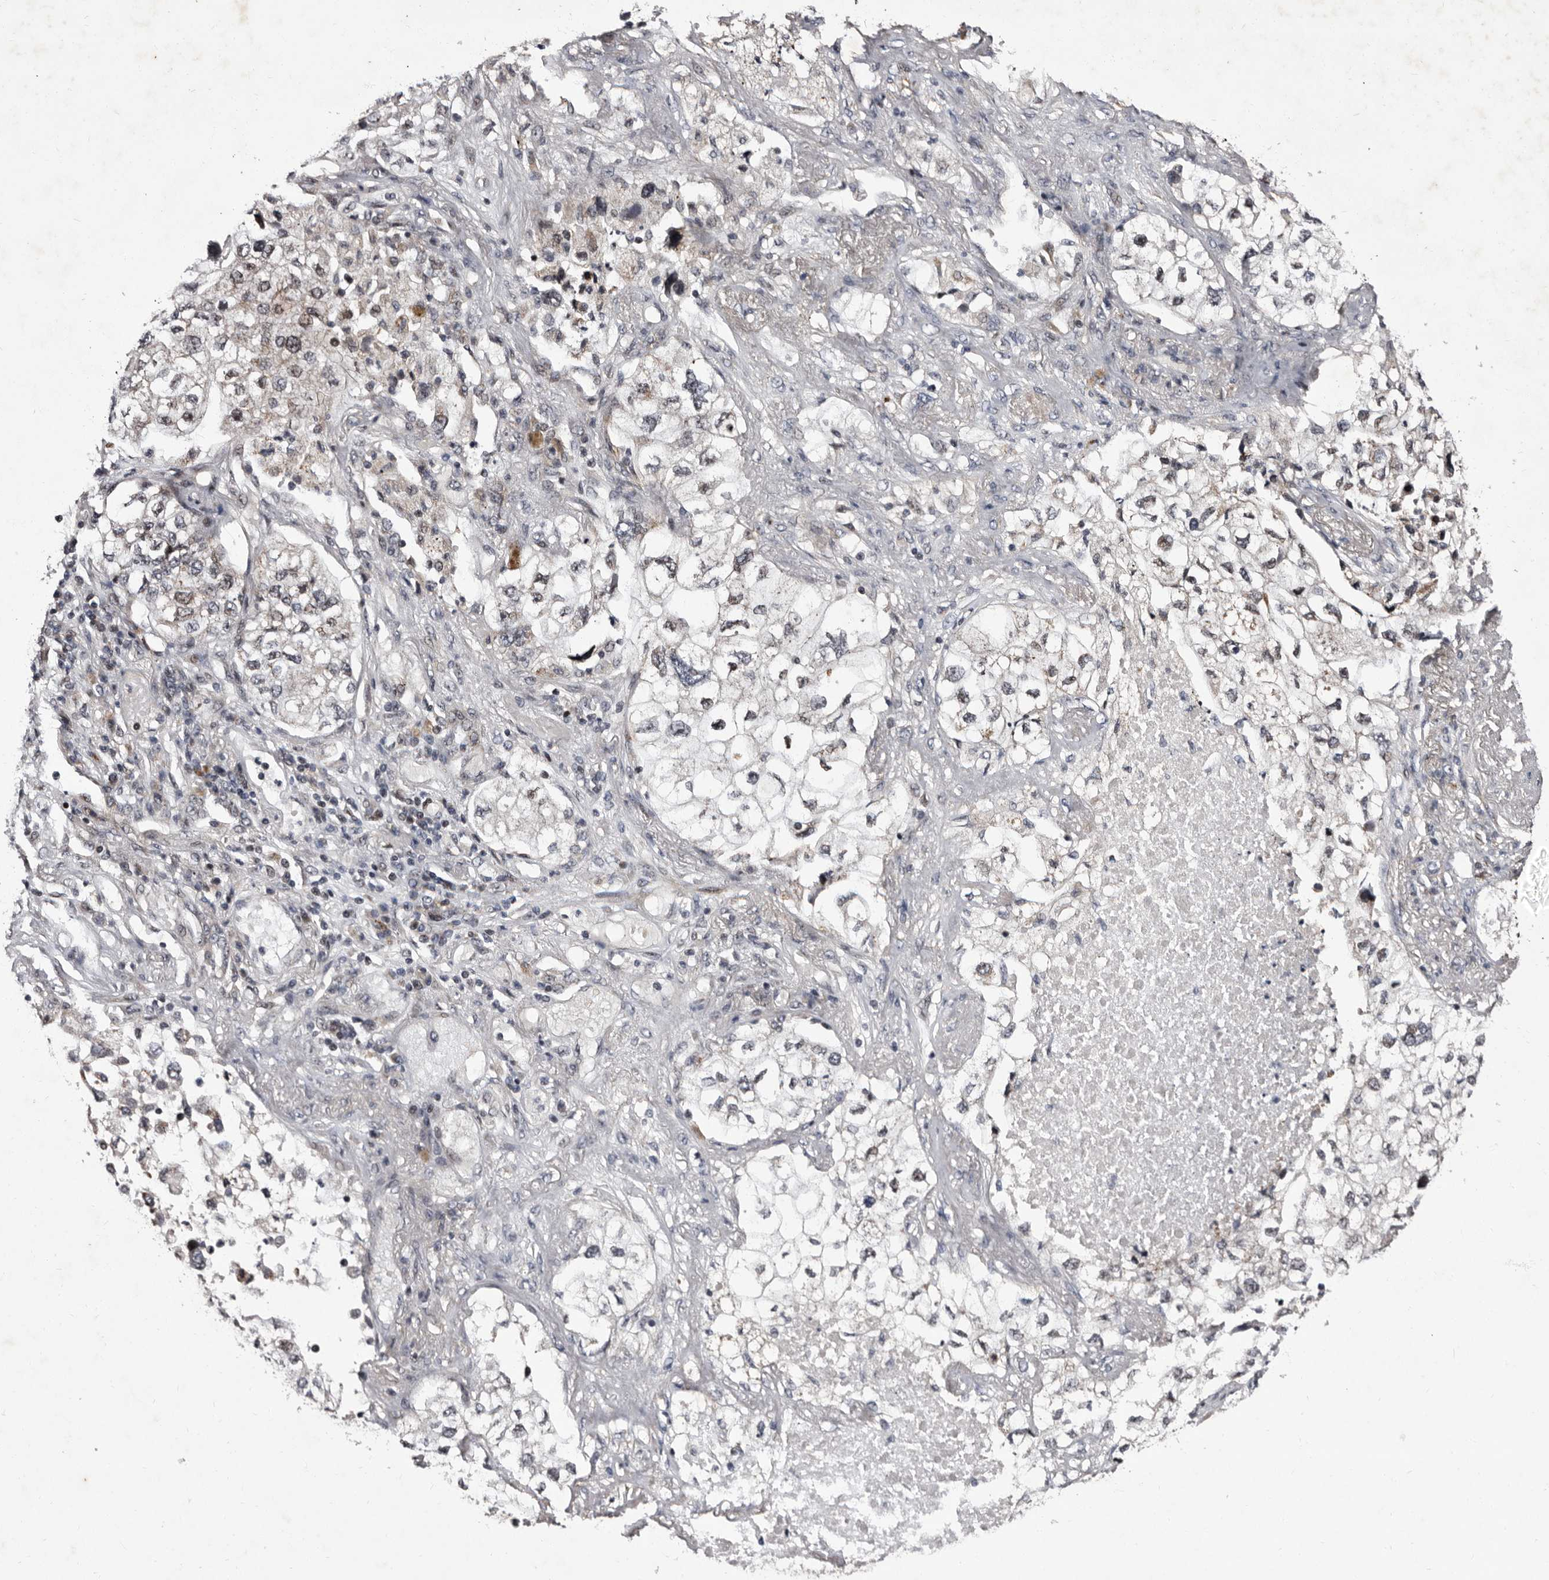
{"staining": {"intensity": "negative", "quantity": "none", "location": "none"}, "tissue": "lung cancer", "cell_type": "Tumor cells", "image_type": "cancer", "snomed": [{"axis": "morphology", "description": "Adenocarcinoma, NOS"}, {"axis": "topography", "description": "Lung"}], "caption": "Lung adenocarcinoma was stained to show a protein in brown. There is no significant positivity in tumor cells. Brightfield microscopy of immunohistochemistry stained with DAB (brown) and hematoxylin (blue), captured at high magnification.", "gene": "TNKS", "patient": {"sex": "male", "age": 63}}